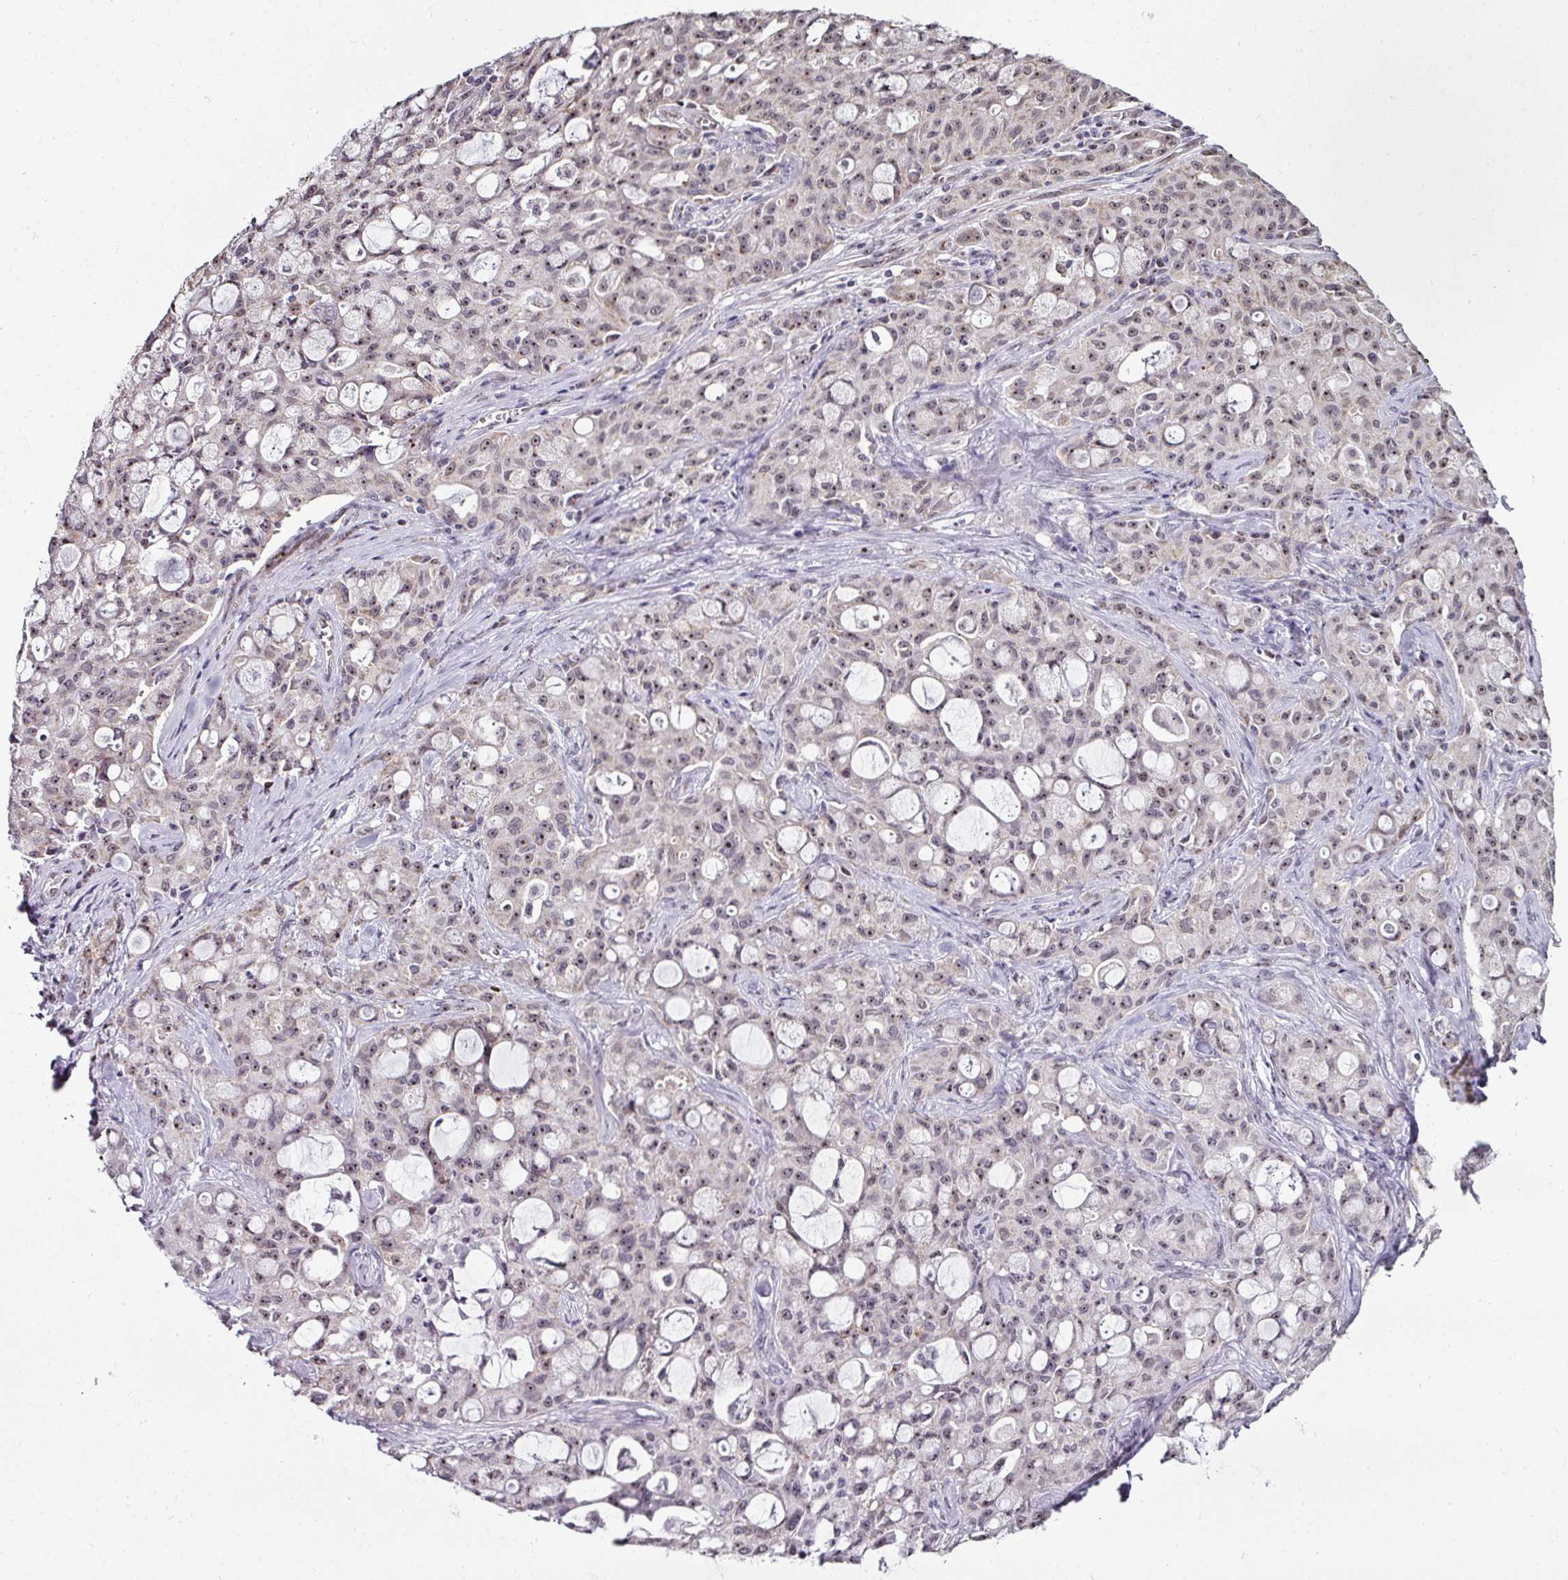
{"staining": {"intensity": "weak", "quantity": ">75%", "location": "nuclear"}, "tissue": "lung cancer", "cell_type": "Tumor cells", "image_type": "cancer", "snomed": [{"axis": "morphology", "description": "Adenocarcinoma, NOS"}, {"axis": "topography", "description": "Lung"}], "caption": "DAB immunohistochemical staining of human lung cancer reveals weak nuclear protein staining in about >75% of tumor cells.", "gene": "NACC2", "patient": {"sex": "female", "age": 44}}